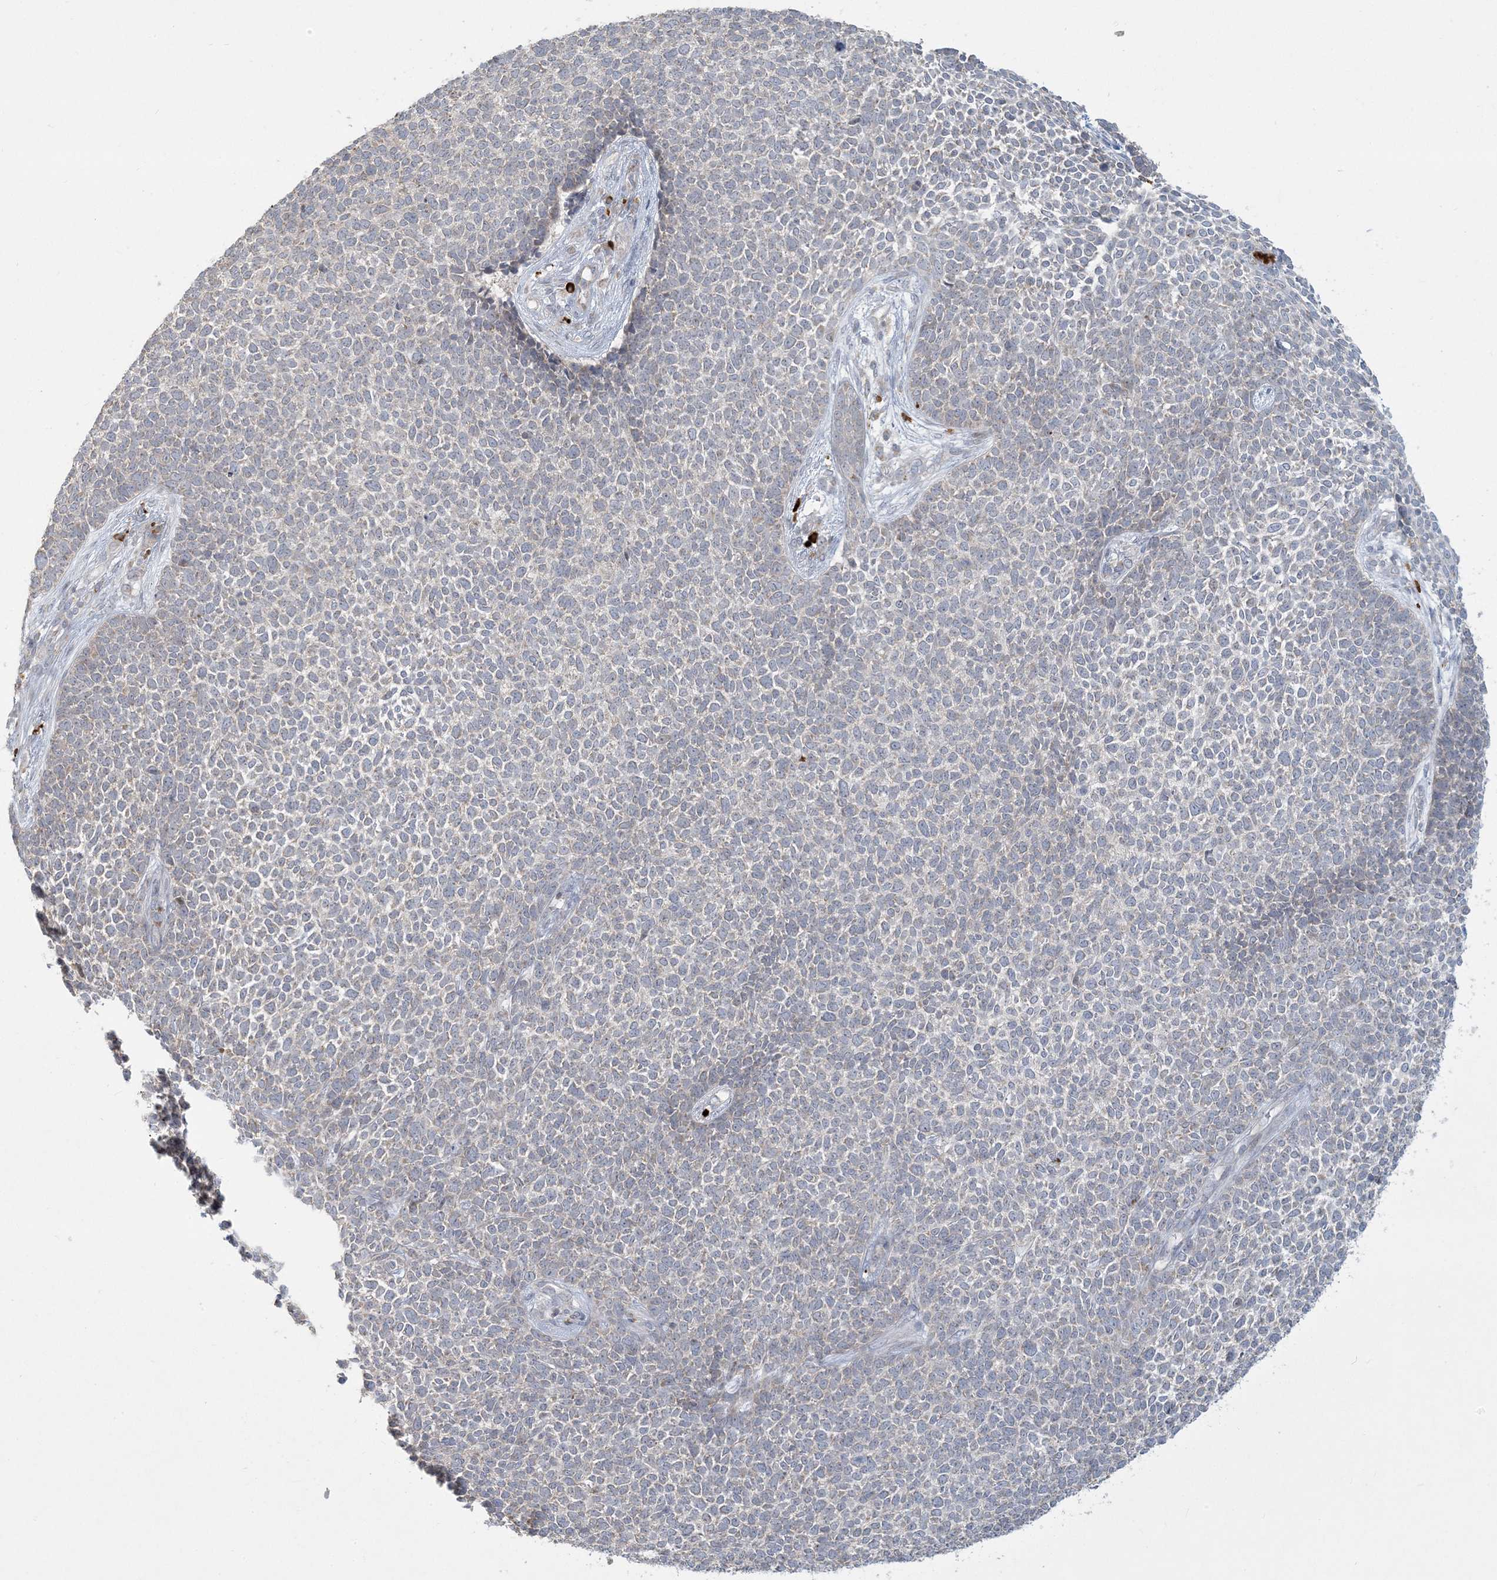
{"staining": {"intensity": "negative", "quantity": "none", "location": "none"}, "tissue": "skin cancer", "cell_type": "Tumor cells", "image_type": "cancer", "snomed": [{"axis": "morphology", "description": "Basal cell carcinoma"}, {"axis": "topography", "description": "Skin"}], "caption": "Tumor cells are negative for protein expression in human skin cancer. (Immunohistochemistry (ihc), brightfield microscopy, high magnification).", "gene": "MCAT", "patient": {"sex": "female", "age": 84}}